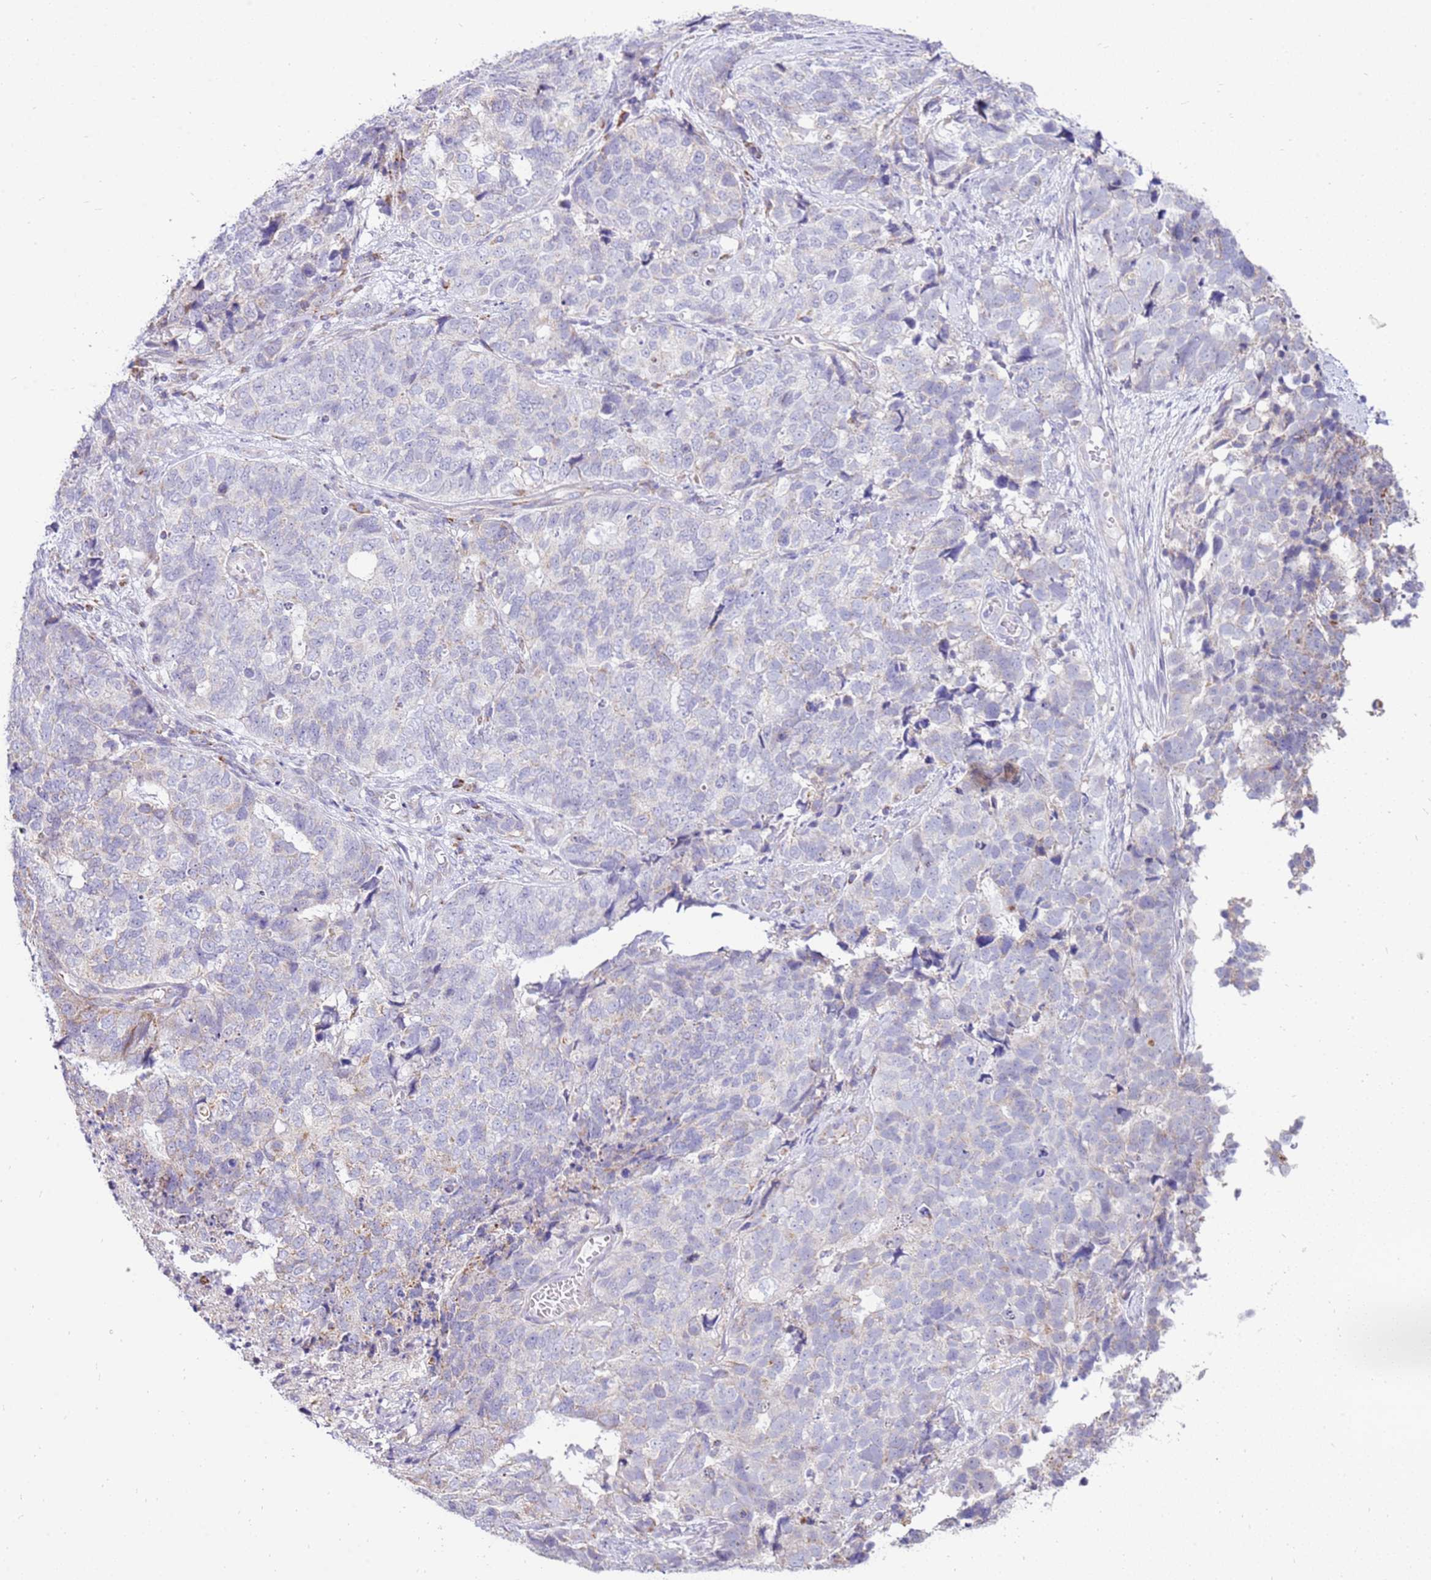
{"staining": {"intensity": "negative", "quantity": "none", "location": "none"}, "tissue": "cervical cancer", "cell_type": "Tumor cells", "image_type": "cancer", "snomed": [{"axis": "morphology", "description": "Squamous cell carcinoma, NOS"}, {"axis": "topography", "description": "Cervix"}], "caption": "DAB (3,3'-diaminobenzidine) immunohistochemical staining of squamous cell carcinoma (cervical) exhibits no significant expression in tumor cells.", "gene": "IGF1R", "patient": {"sex": "female", "age": 63}}